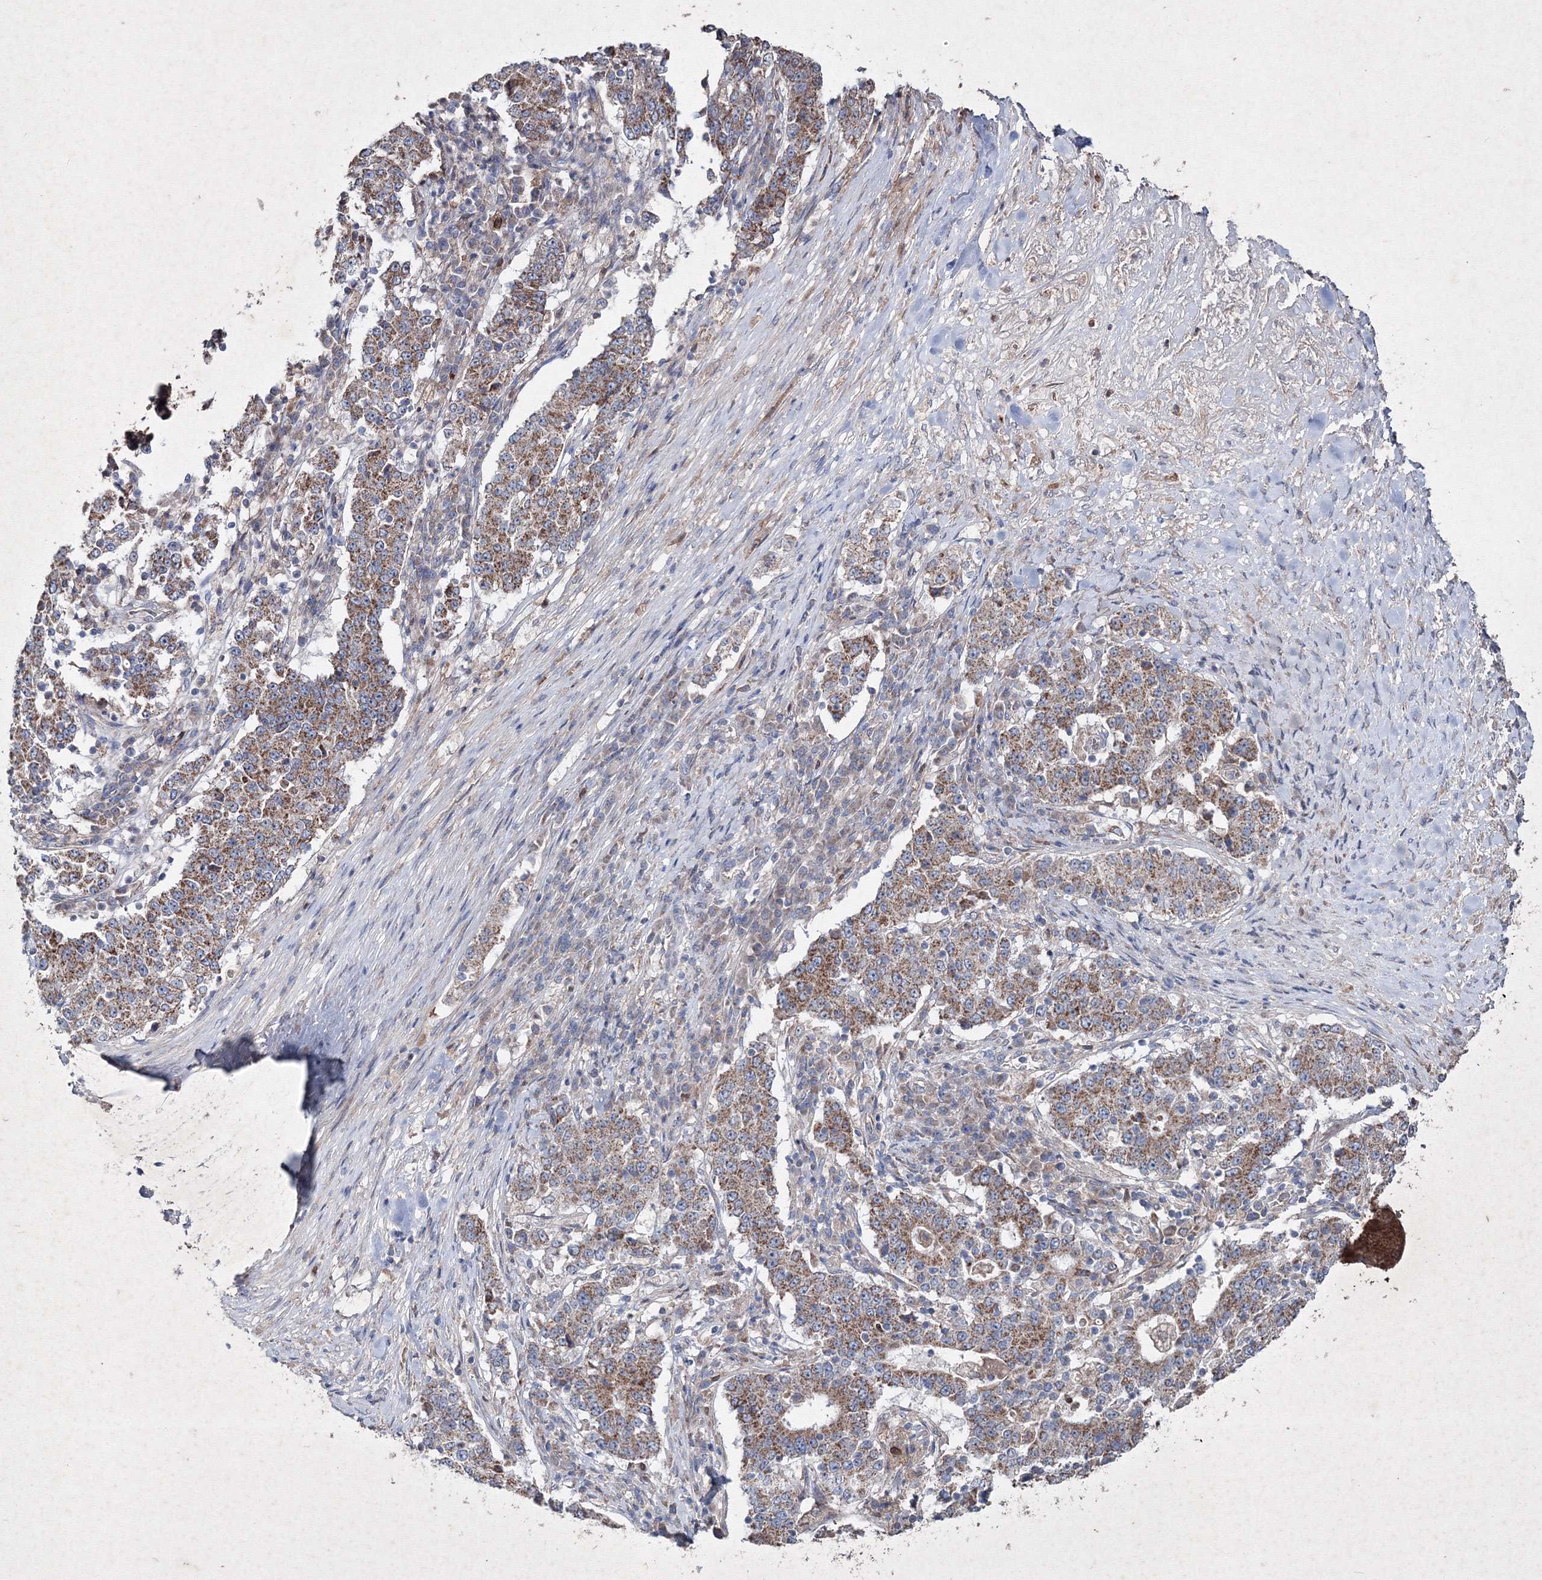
{"staining": {"intensity": "moderate", "quantity": ">75%", "location": "cytoplasmic/membranous"}, "tissue": "stomach cancer", "cell_type": "Tumor cells", "image_type": "cancer", "snomed": [{"axis": "morphology", "description": "Adenocarcinoma, NOS"}, {"axis": "topography", "description": "Stomach"}], "caption": "The micrograph reveals immunohistochemical staining of stomach adenocarcinoma. There is moderate cytoplasmic/membranous expression is appreciated in approximately >75% of tumor cells.", "gene": "GFM1", "patient": {"sex": "male", "age": 59}}